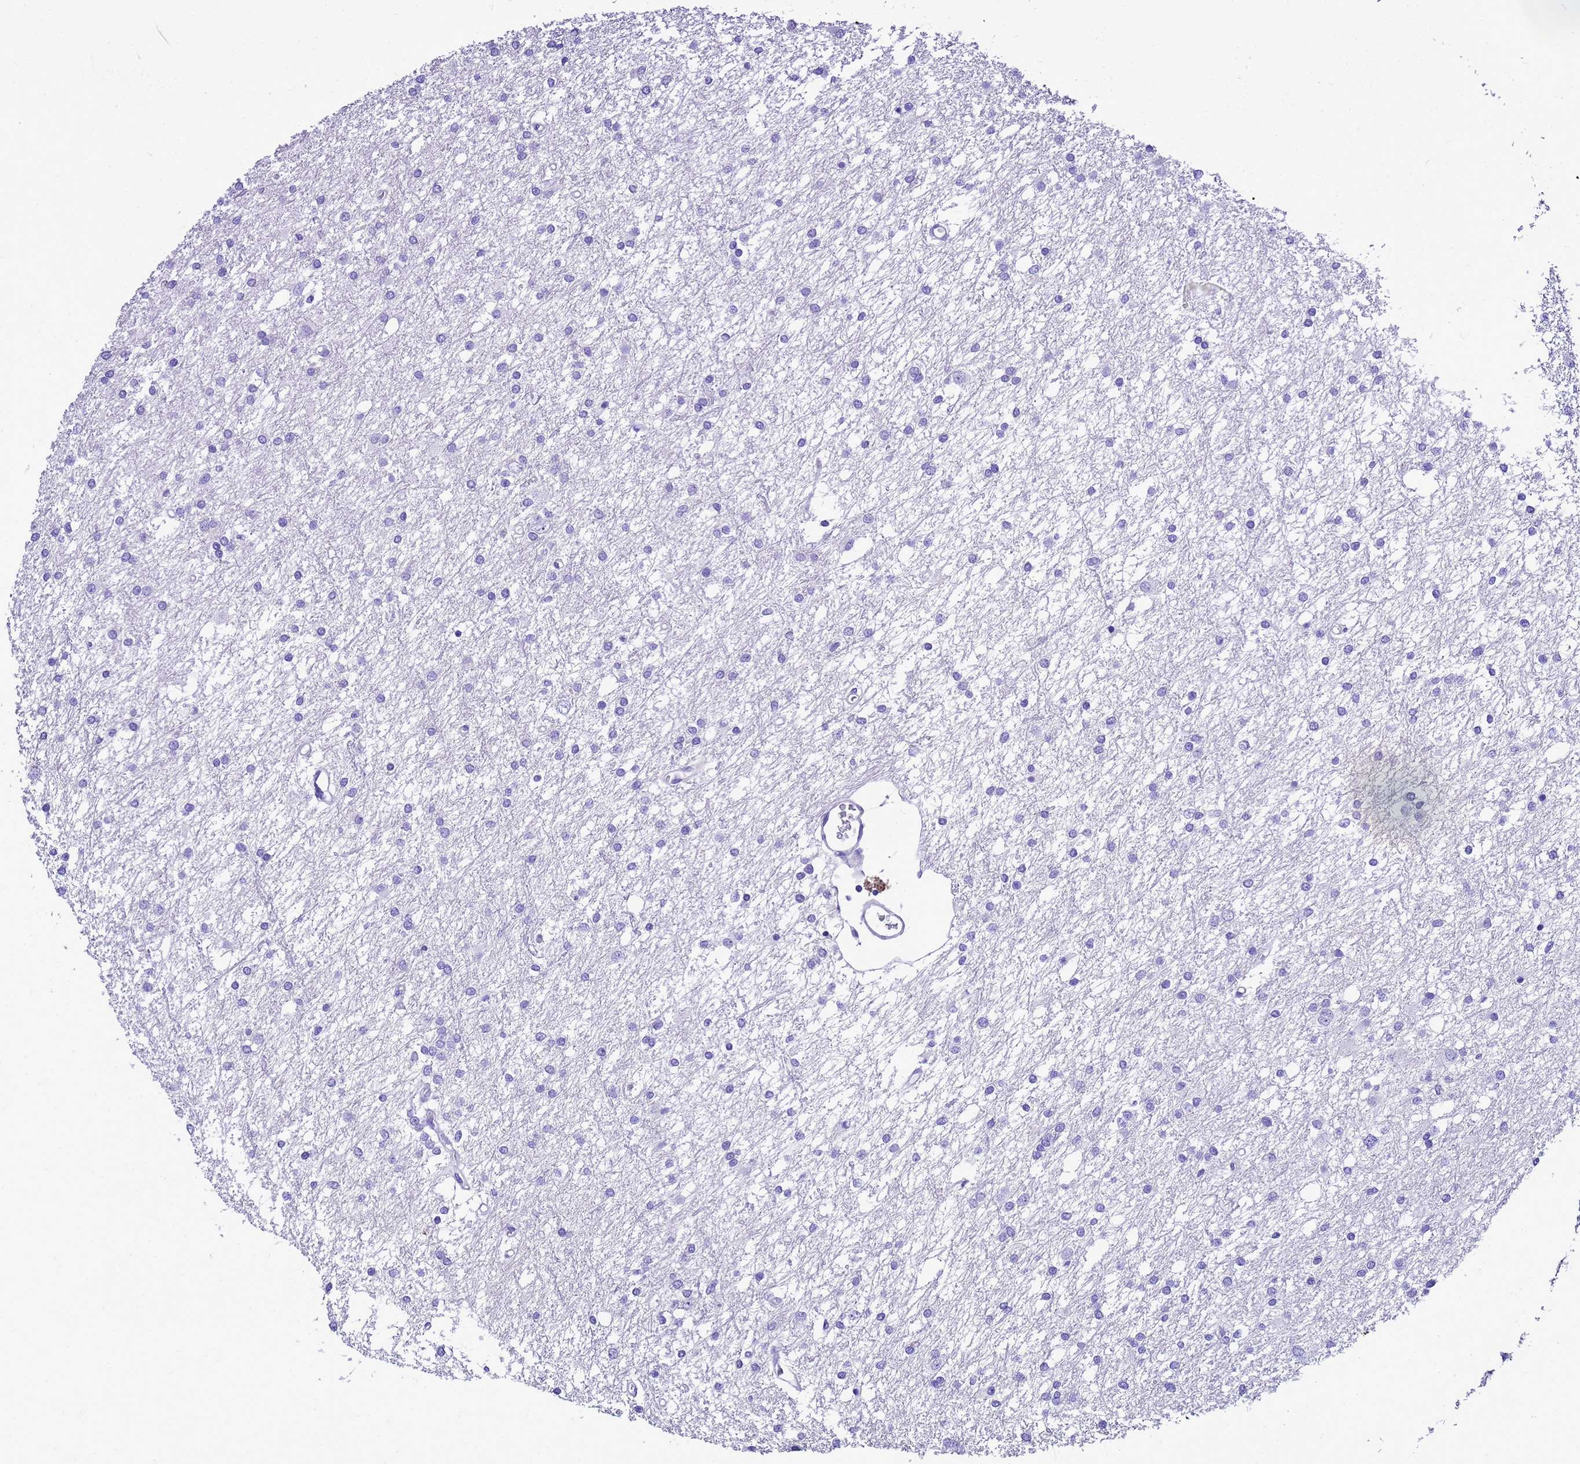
{"staining": {"intensity": "negative", "quantity": "none", "location": "none"}, "tissue": "glioma", "cell_type": "Tumor cells", "image_type": "cancer", "snomed": [{"axis": "morphology", "description": "Glioma, malignant, High grade"}, {"axis": "topography", "description": "Brain"}], "caption": "The IHC histopathology image has no significant expression in tumor cells of glioma tissue.", "gene": "UGT2B10", "patient": {"sex": "female", "age": 50}}